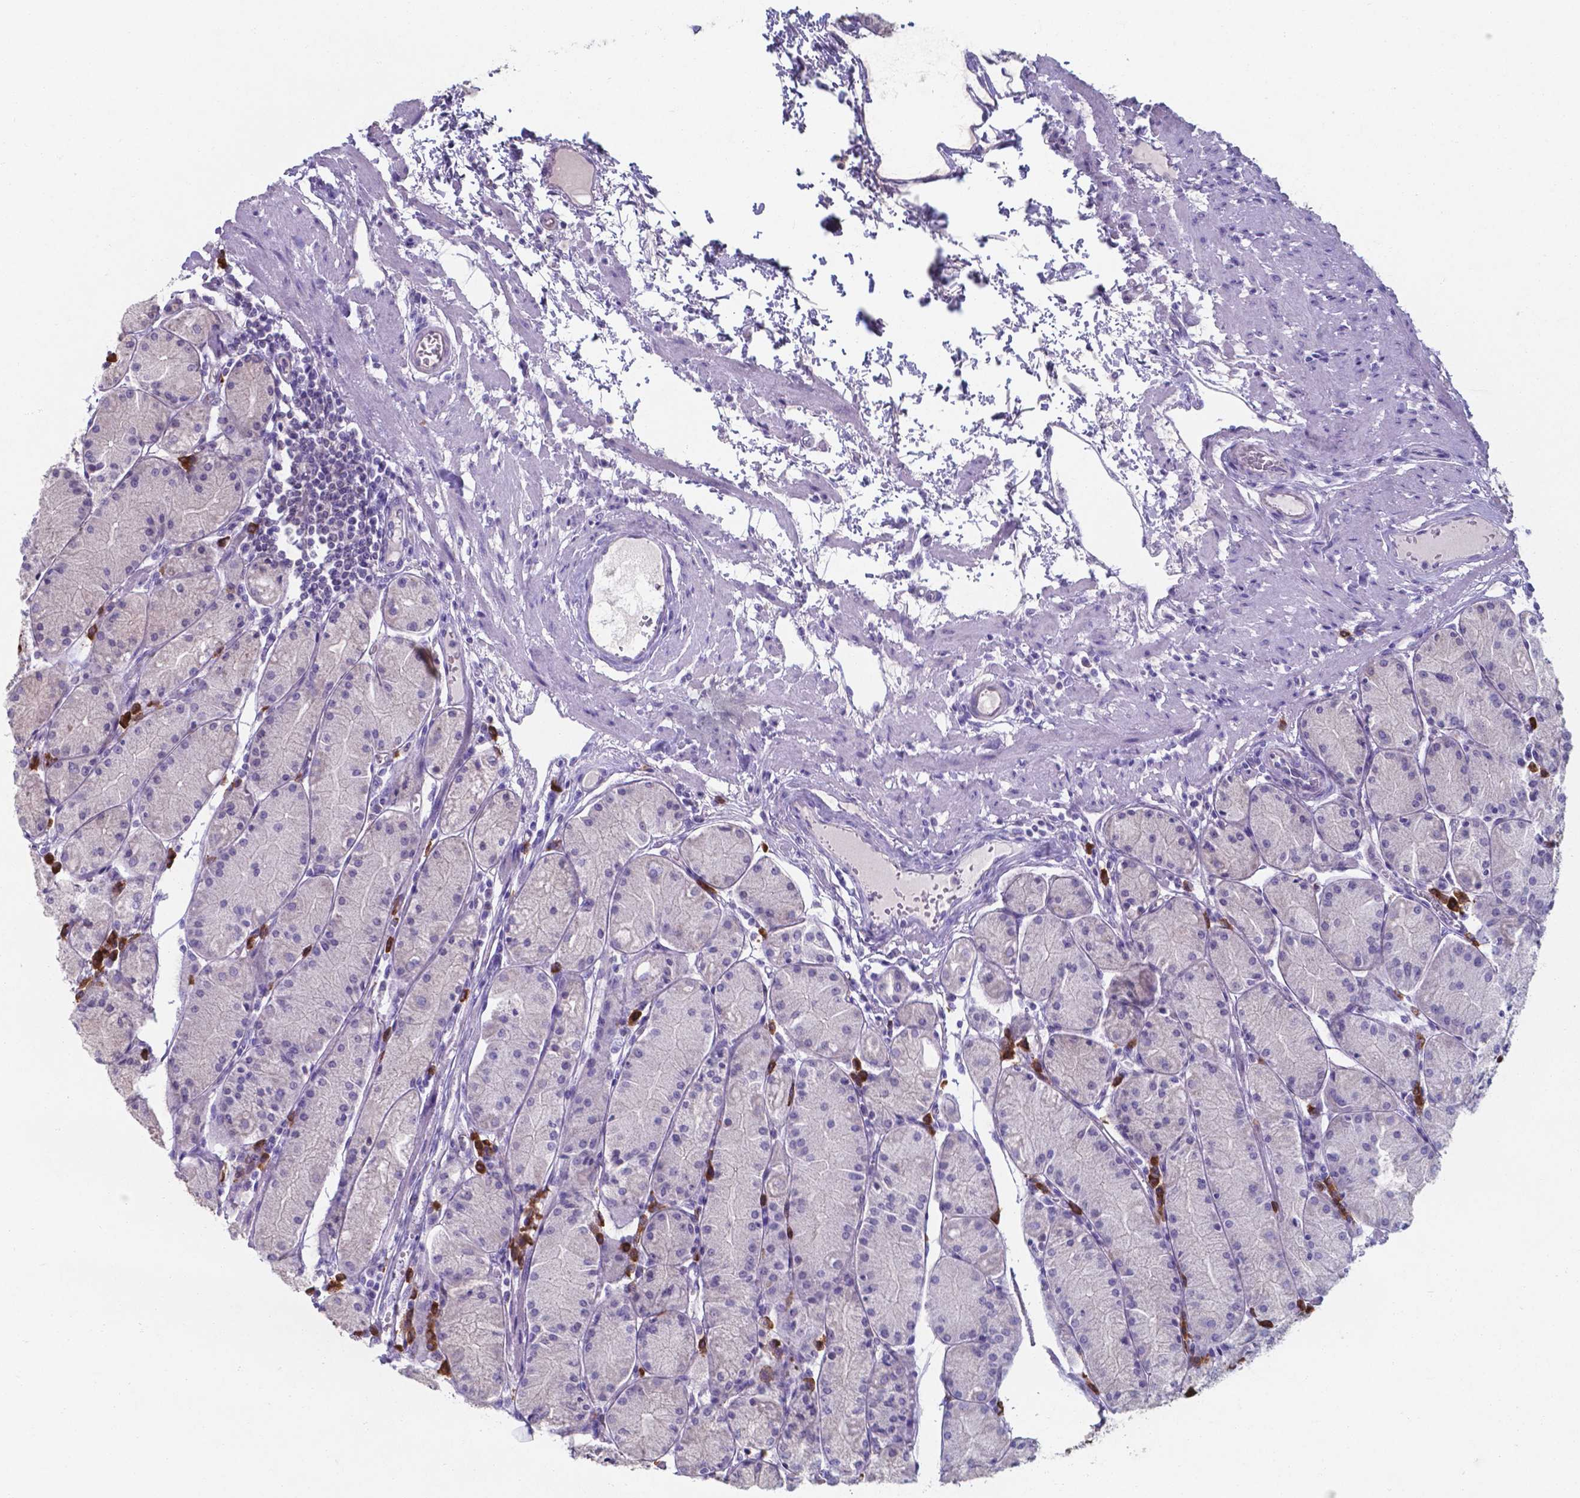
{"staining": {"intensity": "negative", "quantity": "none", "location": "none"}, "tissue": "stomach", "cell_type": "Glandular cells", "image_type": "normal", "snomed": [{"axis": "morphology", "description": "Normal tissue, NOS"}, {"axis": "topography", "description": "Stomach, upper"}], "caption": "Immunohistochemistry (IHC) image of normal stomach stained for a protein (brown), which exhibits no positivity in glandular cells.", "gene": "UBE2J1", "patient": {"sex": "male", "age": 69}}